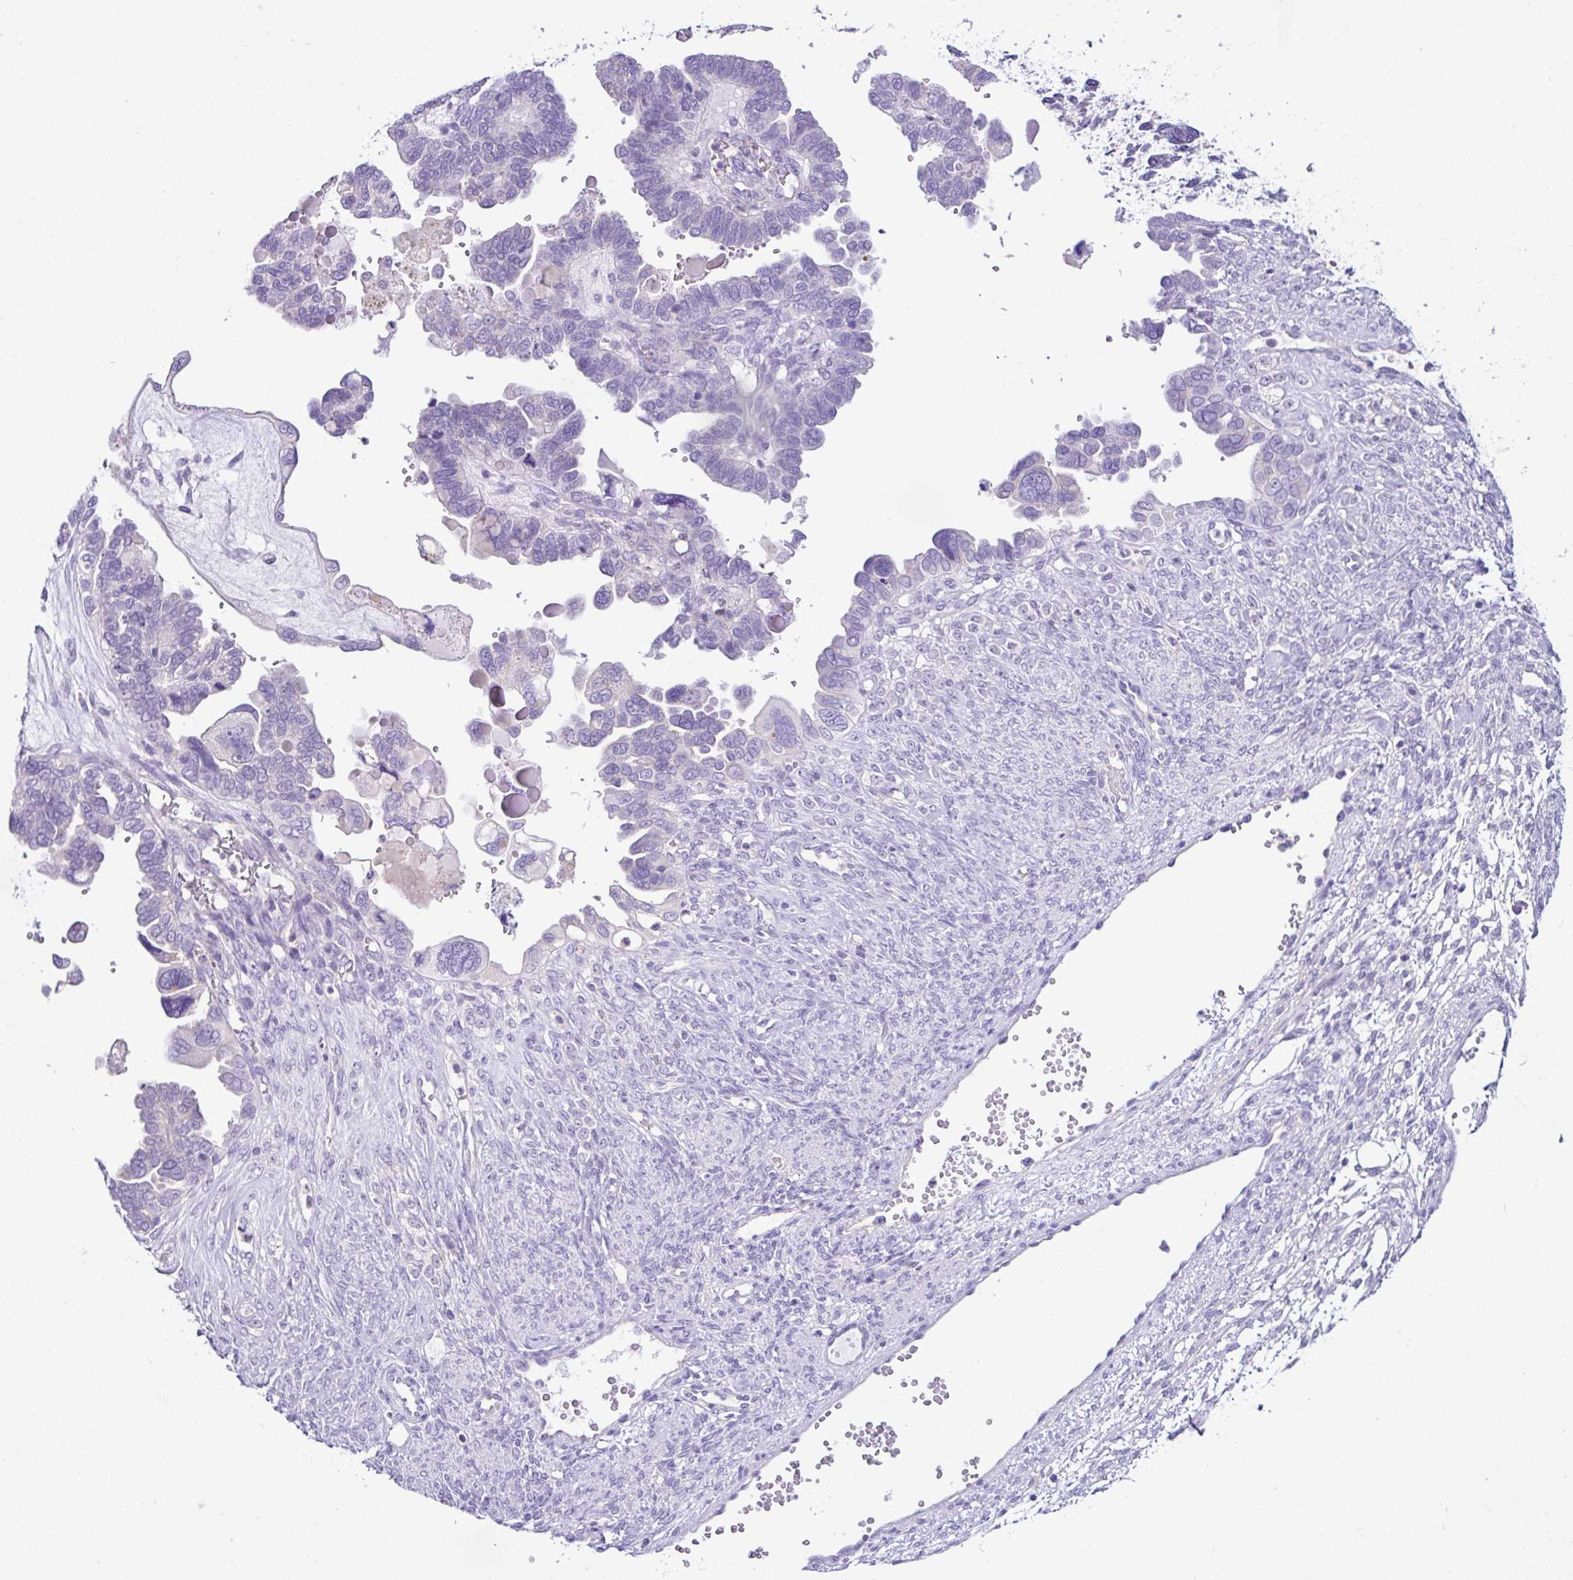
{"staining": {"intensity": "negative", "quantity": "none", "location": "none"}, "tissue": "ovarian cancer", "cell_type": "Tumor cells", "image_type": "cancer", "snomed": [{"axis": "morphology", "description": "Cystadenocarcinoma, serous, NOS"}, {"axis": "topography", "description": "Ovary"}], "caption": "A photomicrograph of human ovarian serous cystadenocarcinoma is negative for staining in tumor cells. The staining was performed using DAB to visualize the protein expression in brown, while the nuclei were stained in blue with hematoxylin (Magnification: 20x).", "gene": "D2HGDH", "patient": {"sex": "female", "age": 51}}